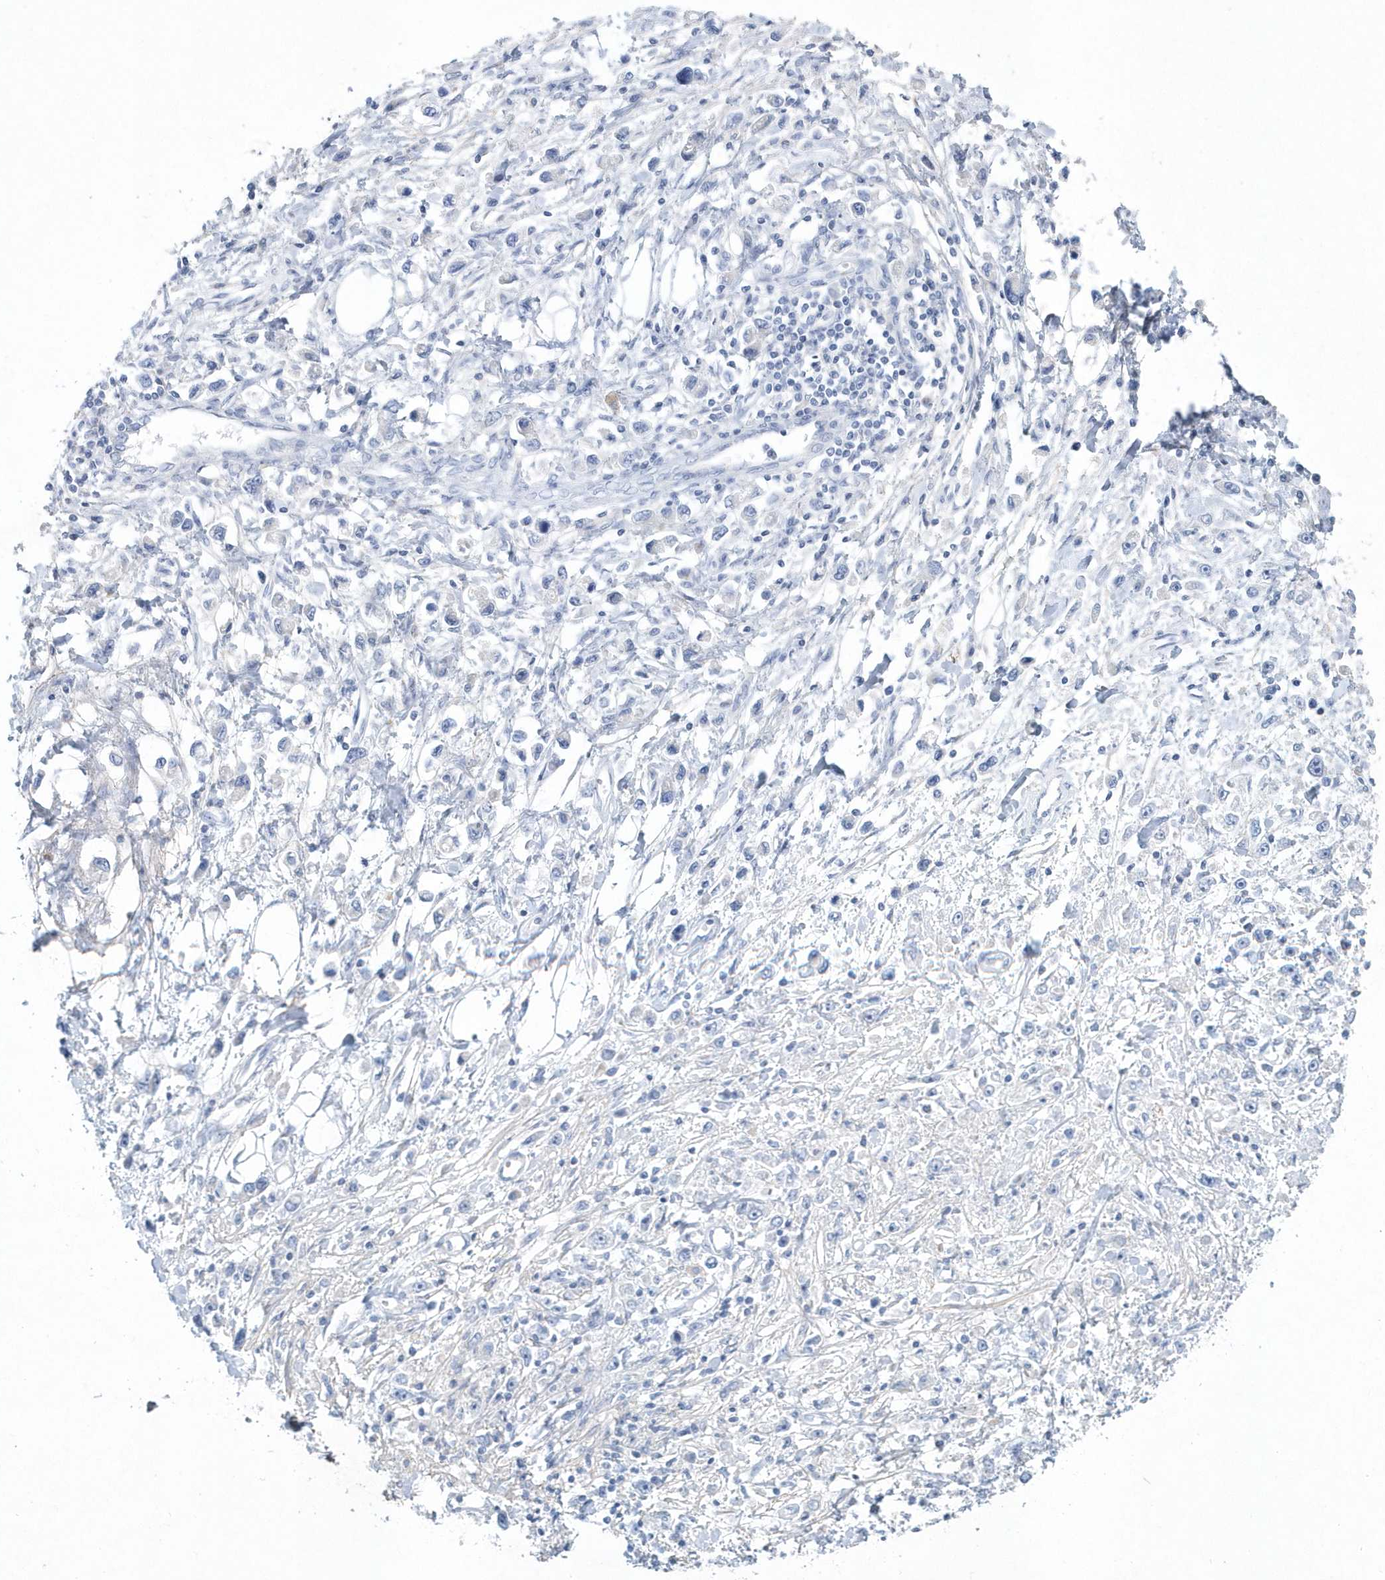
{"staining": {"intensity": "negative", "quantity": "none", "location": "none"}, "tissue": "stomach cancer", "cell_type": "Tumor cells", "image_type": "cancer", "snomed": [{"axis": "morphology", "description": "Adenocarcinoma, NOS"}, {"axis": "topography", "description": "Stomach"}], "caption": "The photomicrograph reveals no staining of tumor cells in adenocarcinoma (stomach).", "gene": "SPATA18", "patient": {"sex": "female", "age": 59}}